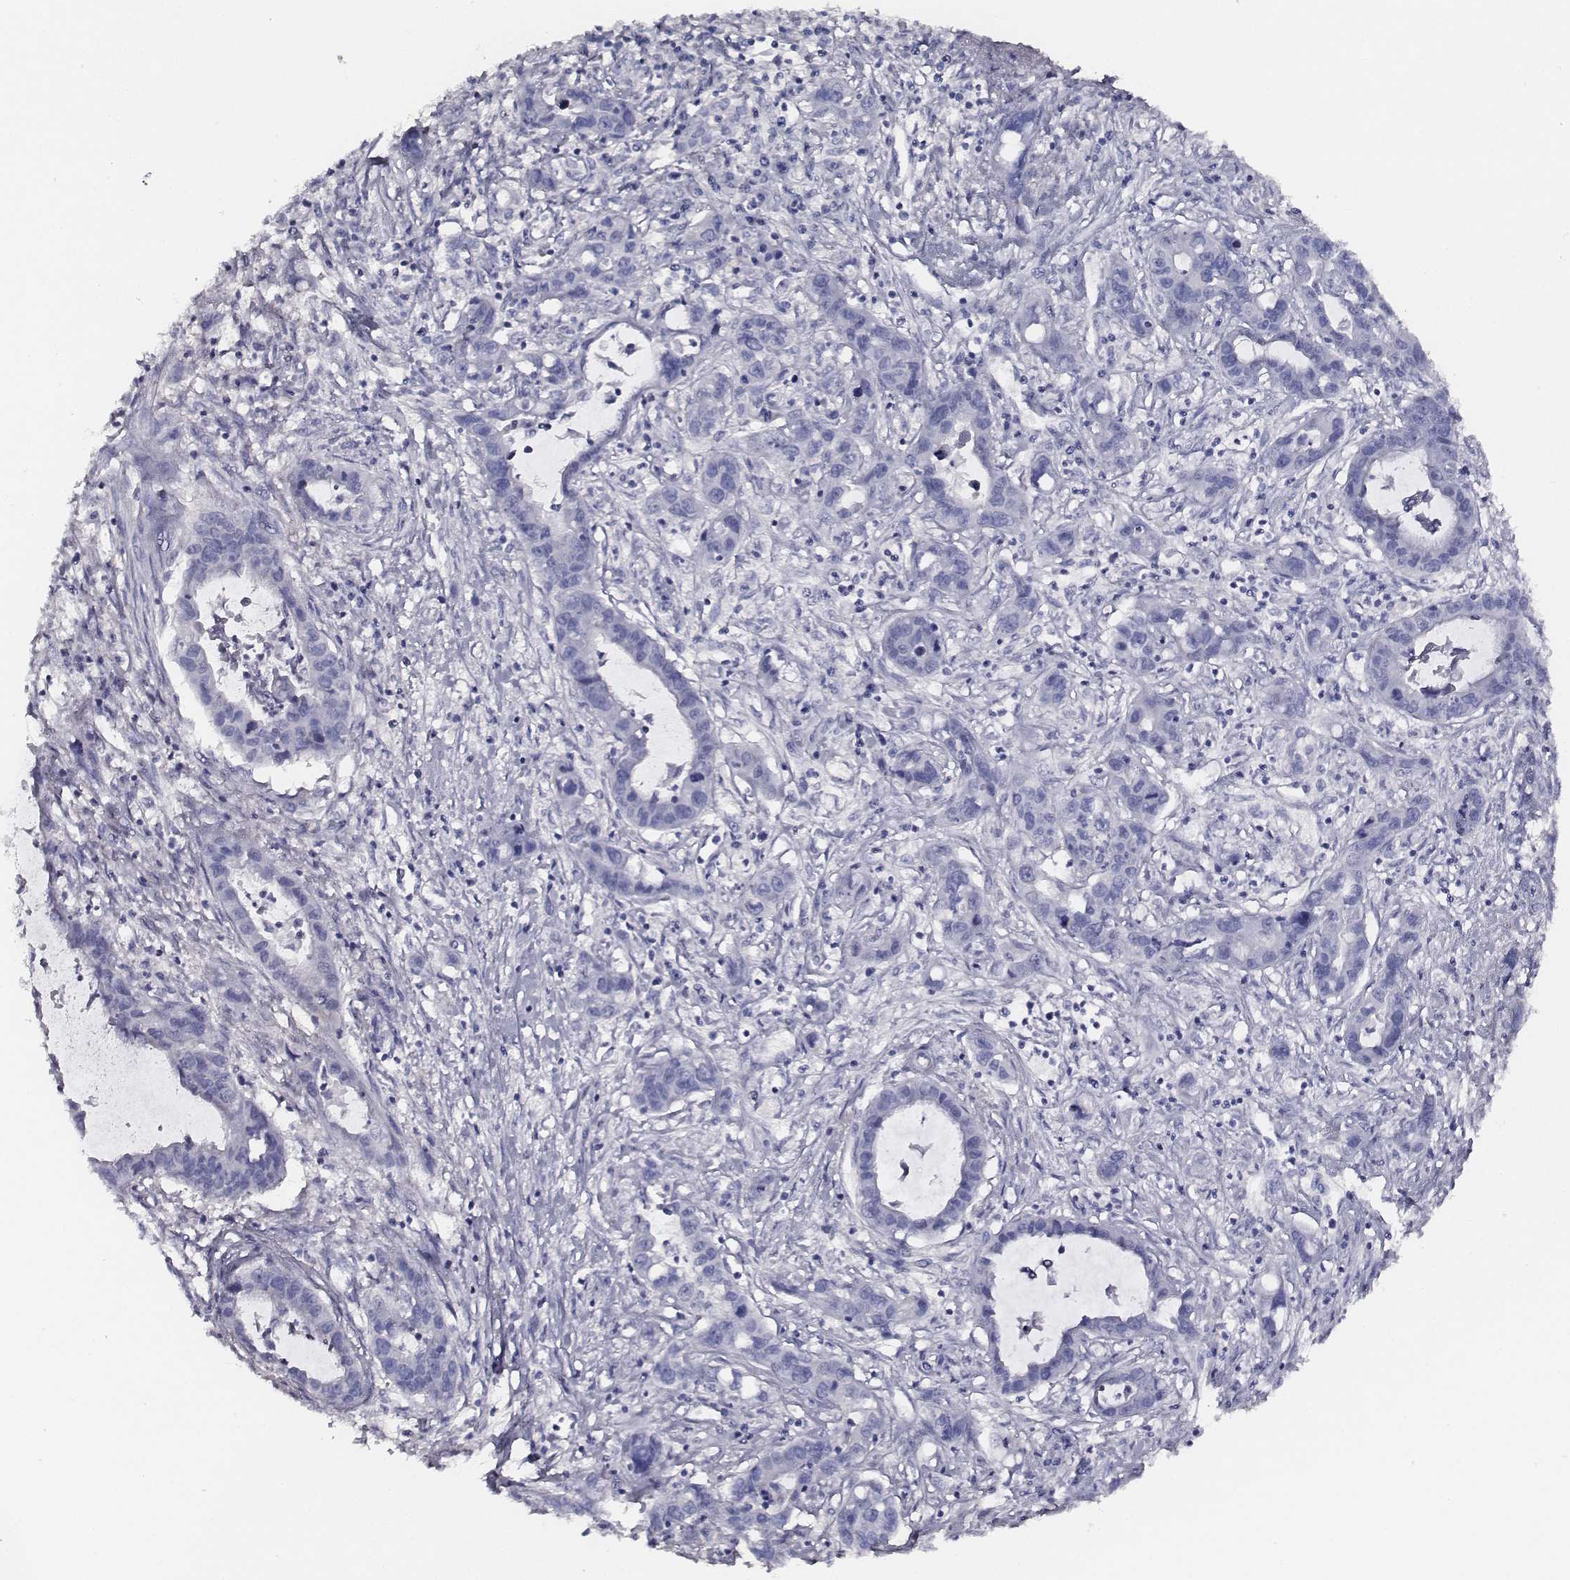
{"staining": {"intensity": "negative", "quantity": "none", "location": "none"}, "tissue": "liver cancer", "cell_type": "Tumor cells", "image_type": "cancer", "snomed": [{"axis": "morphology", "description": "Cholangiocarcinoma"}, {"axis": "topography", "description": "Liver"}], "caption": "Tumor cells are negative for protein expression in human liver cholangiocarcinoma.", "gene": "AADAT", "patient": {"sex": "male", "age": 58}}